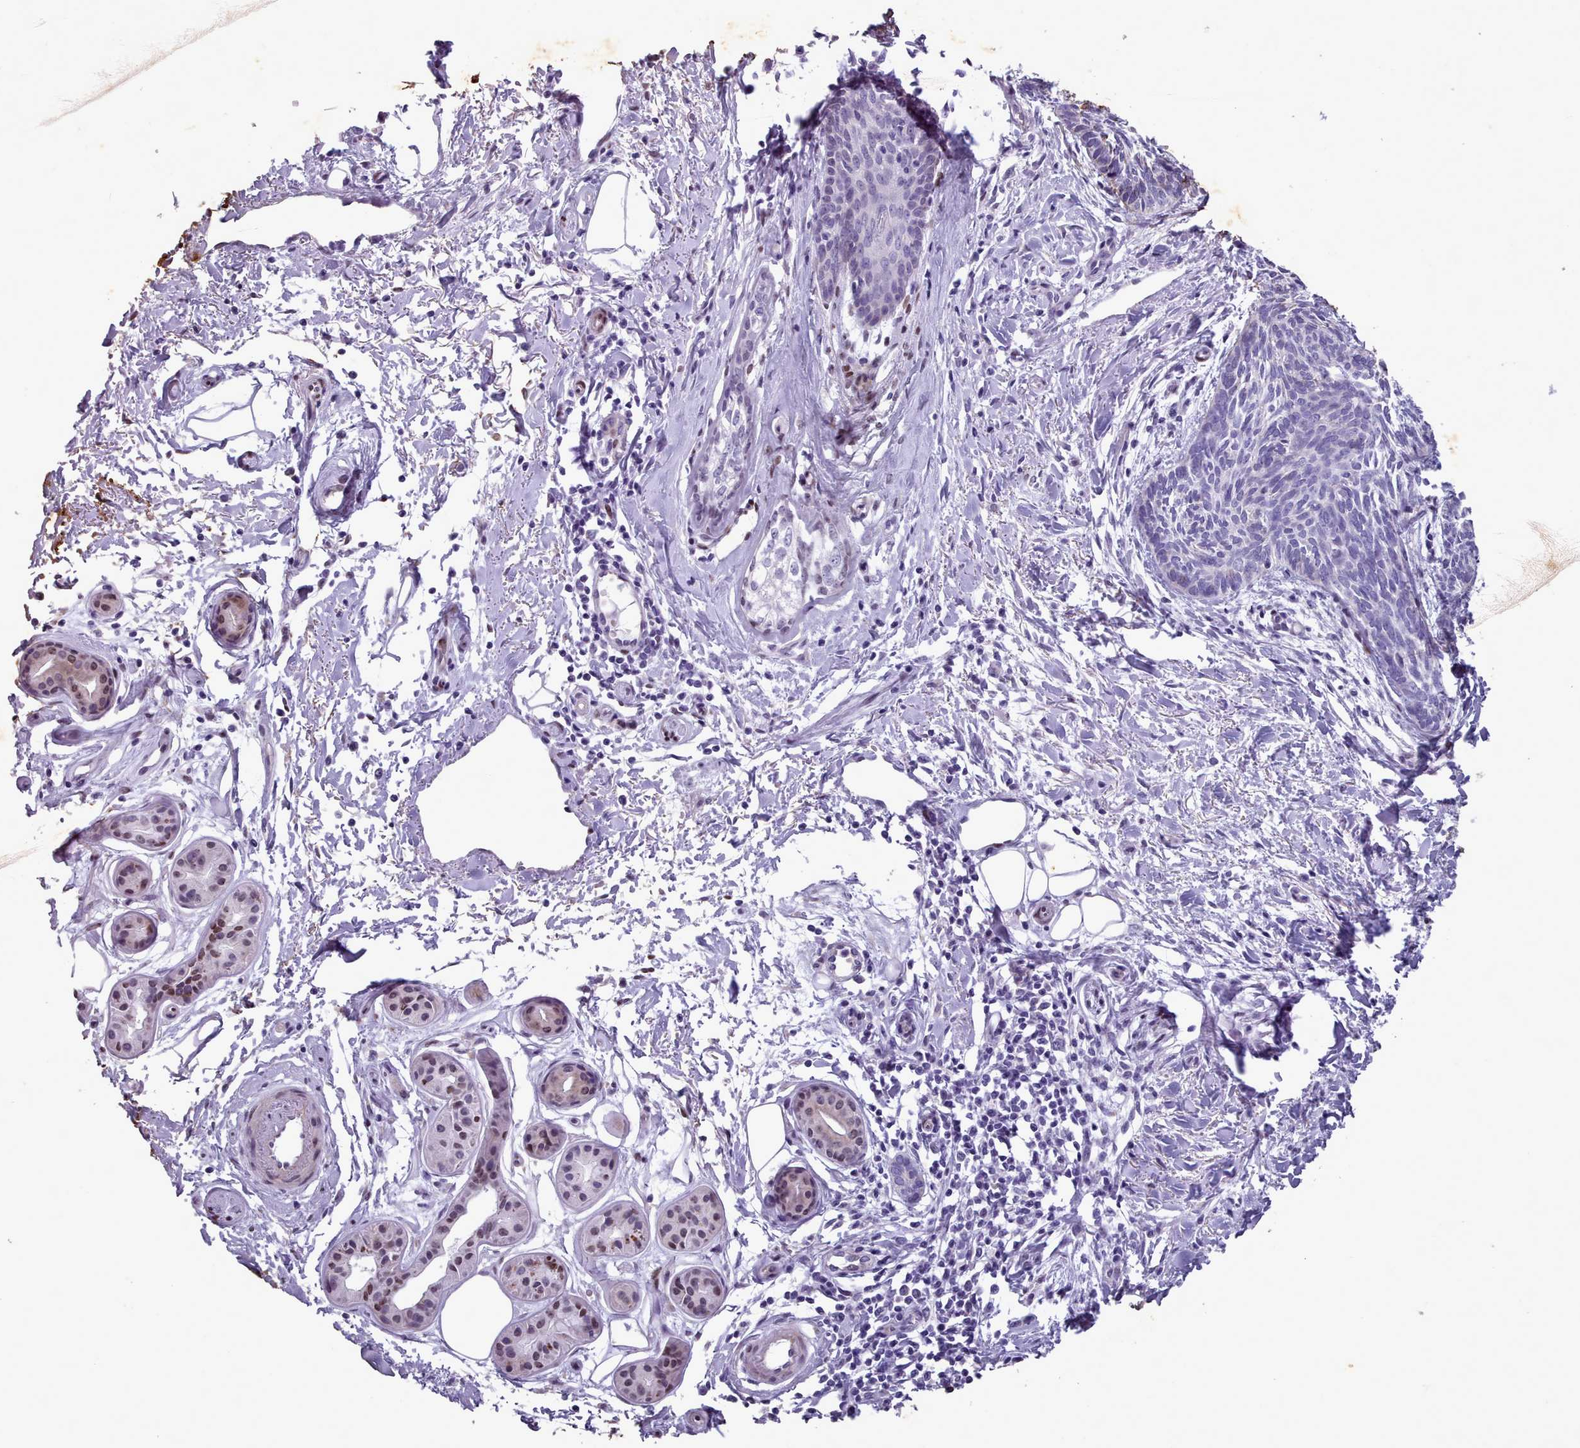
{"staining": {"intensity": "negative", "quantity": "none", "location": "none"}, "tissue": "skin cancer", "cell_type": "Tumor cells", "image_type": "cancer", "snomed": [{"axis": "morphology", "description": "Basal cell carcinoma"}, {"axis": "topography", "description": "Skin"}], "caption": "Micrograph shows no protein positivity in tumor cells of basal cell carcinoma (skin) tissue.", "gene": "KCNT2", "patient": {"sex": "female", "age": 81}}